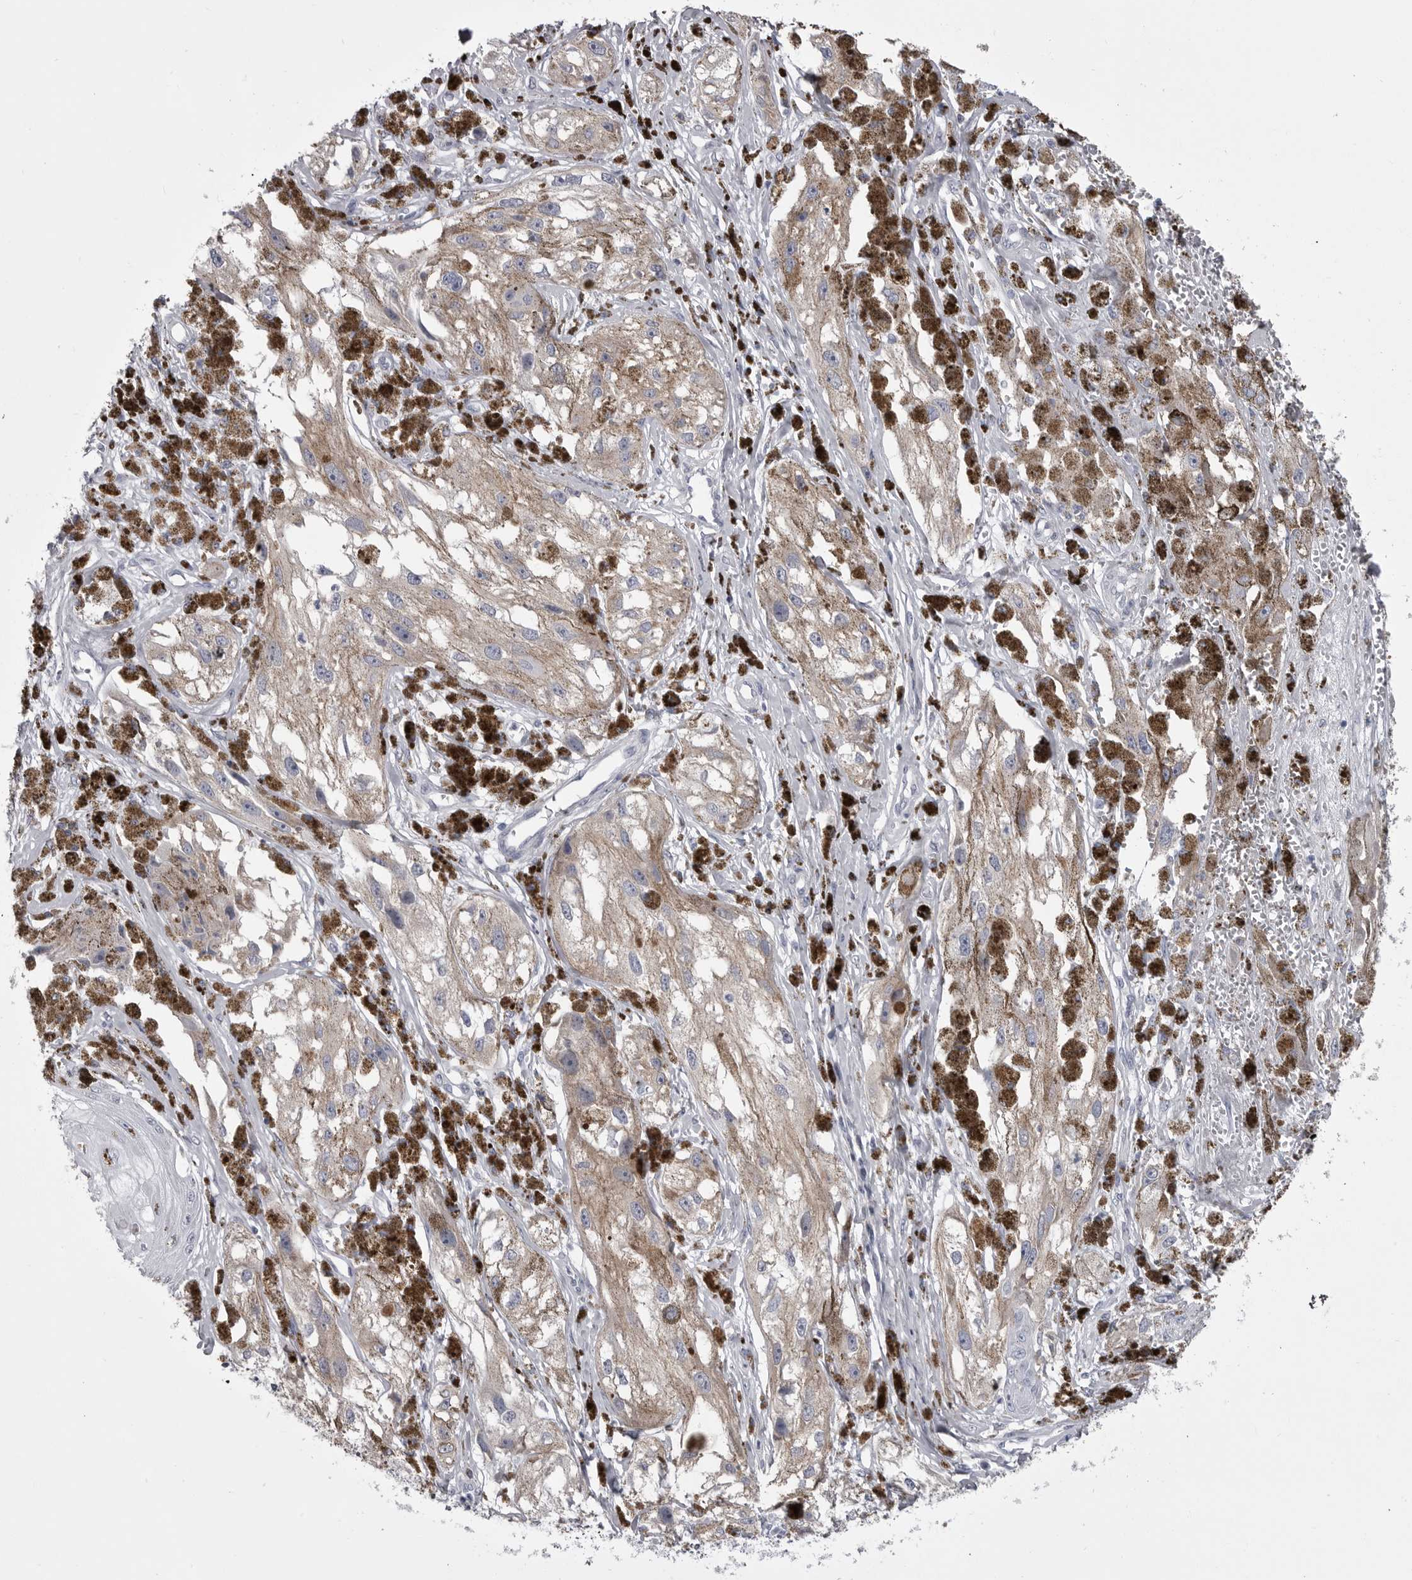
{"staining": {"intensity": "weak", "quantity": "25%-75%", "location": "cytoplasmic/membranous"}, "tissue": "melanoma", "cell_type": "Tumor cells", "image_type": "cancer", "snomed": [{"axis": "morphology", "description": "Malignant melanoma, NOS"}, {"axis": "topography", "description": "Skin"}], "caption": "IHC of human melanoma reveals low levels of weak cytoplasmic/membranous positivity in about 25%-75% of tumor cells.", "gene": "ANK2", "patient": {"sex": "male", "age": 88}}